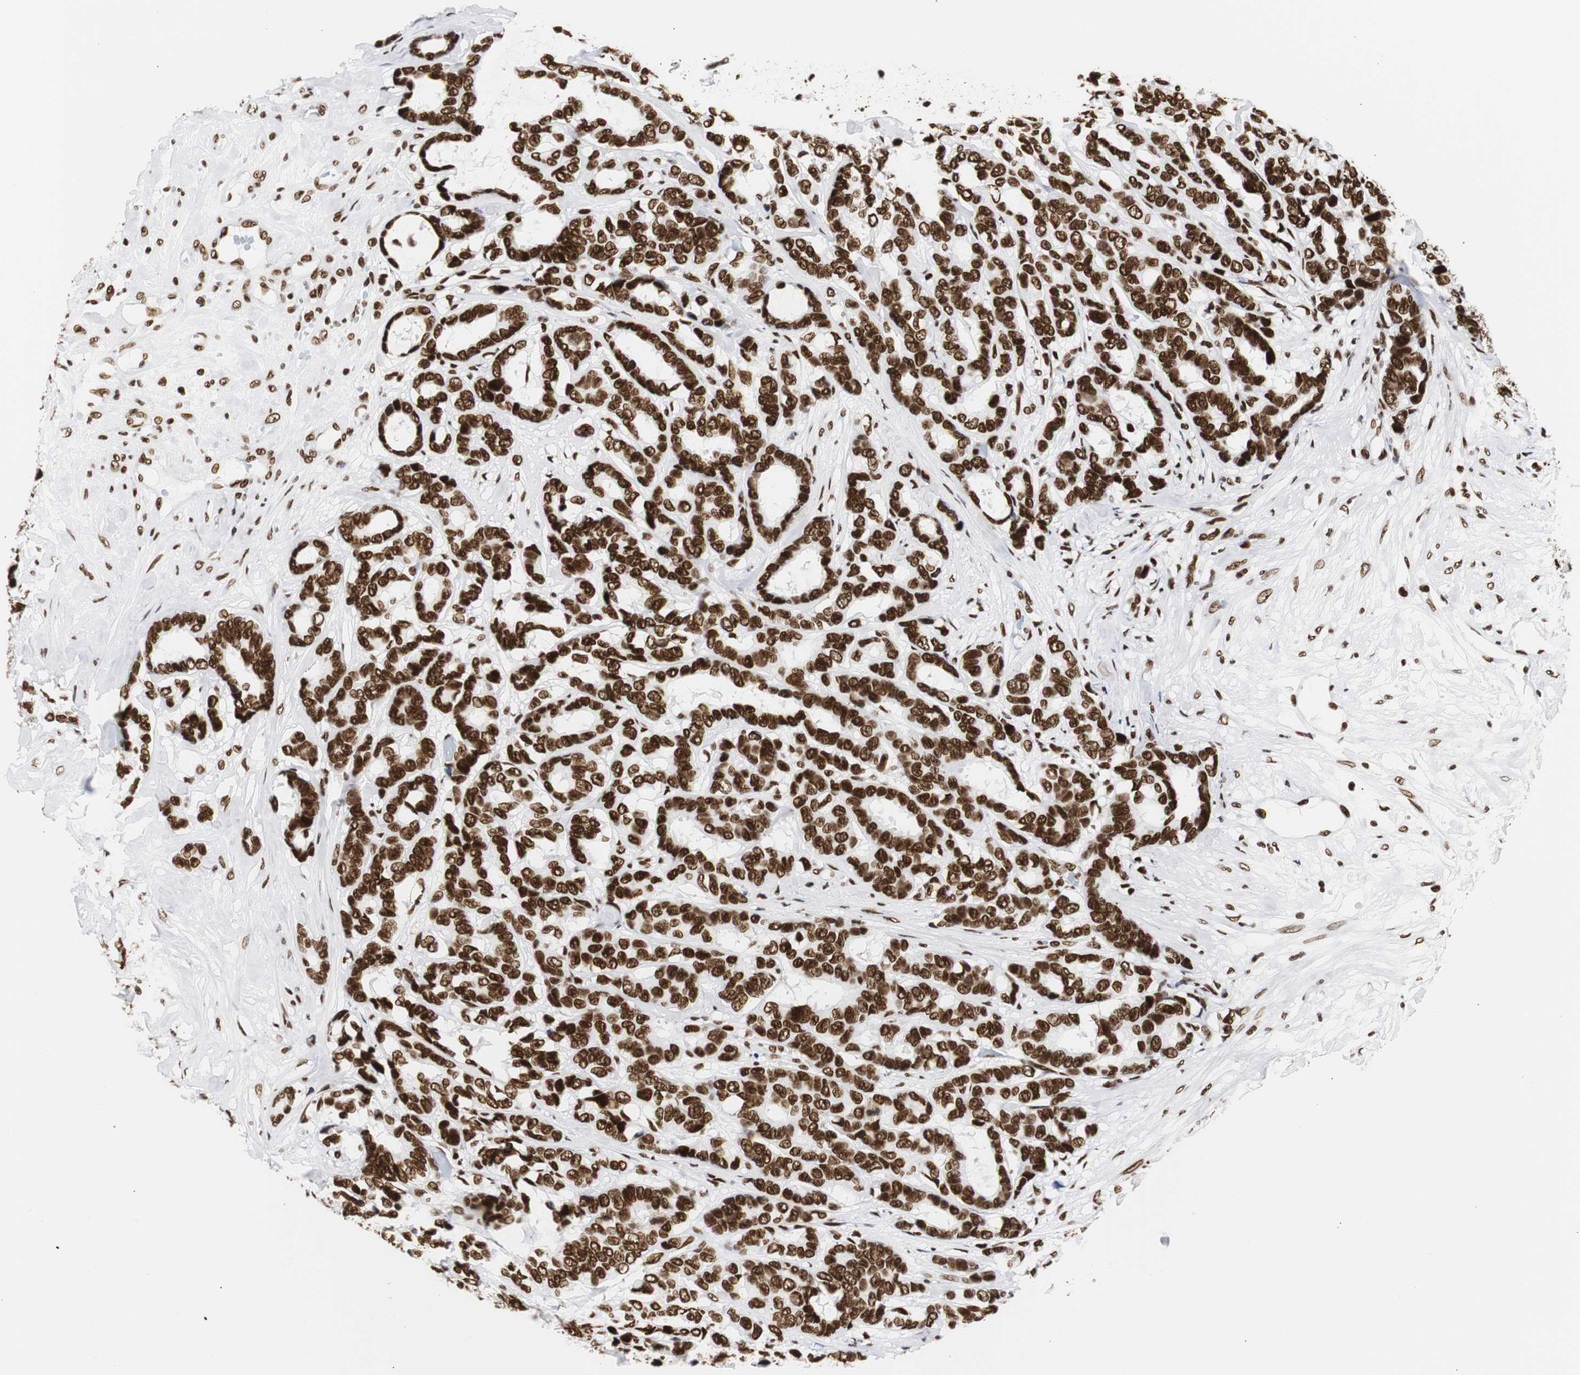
{"staining": {"intensity": "strong", "quantity": ">75%", "location": "nuclear"}, "tissue": "breast cancer", "cell_type": "Tumor cells", "image_type": "cancer", "snomed": [{"axis": "morphology", "description": "Duct carcinoma"}, {"axis": "topography", "description": "Breast"}], "caption": "Tumor cells reveal high levels of strong nuclear positivity in about >75% of cells in human breast cancer (infiltrating ductal carcinoma).", "gene": "HNRNPH2", "patient": {"sex": "female", "age": 87}}